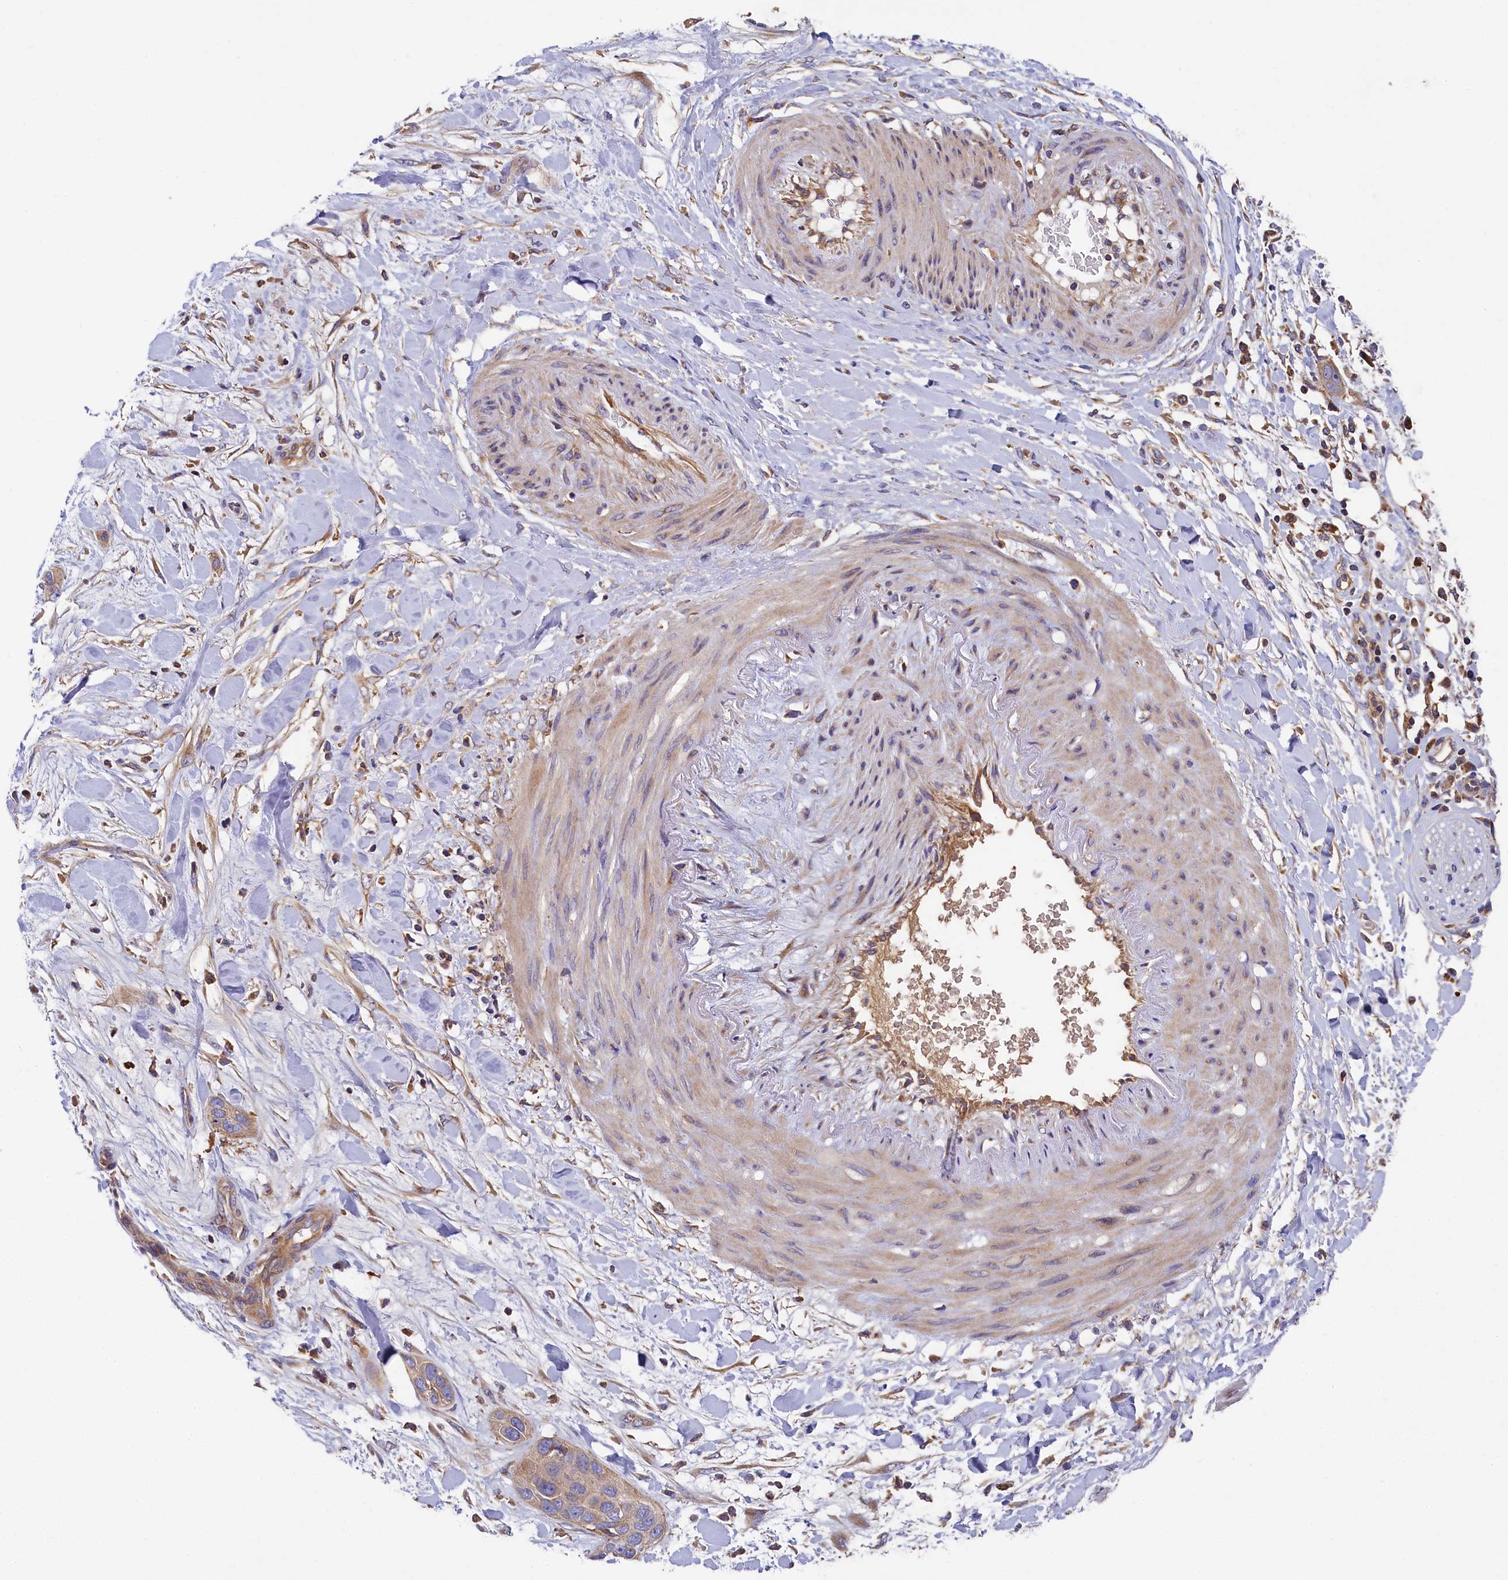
{"staining": {"intensity": "weak", "quantity": "25%-75%", "location": "cytoplasmic/membranous"}, "tissue": "pancreatic cancer", "cell_type": "Tumor cells", "image_type": "cancer", "snomed": [{"axis": "morphology", "description": "Adenocarcinoma, NOS"}, {"axis": "topography", "description": "Pancreas"}], "caption": "Tumor cells display low levels of weak cytoplasmic/membranous staining in approximately 25%-75% of cells in human pancreatic cancer.", "gene": "SEC31B", "patient": {"sex": "female", "age": 60}}